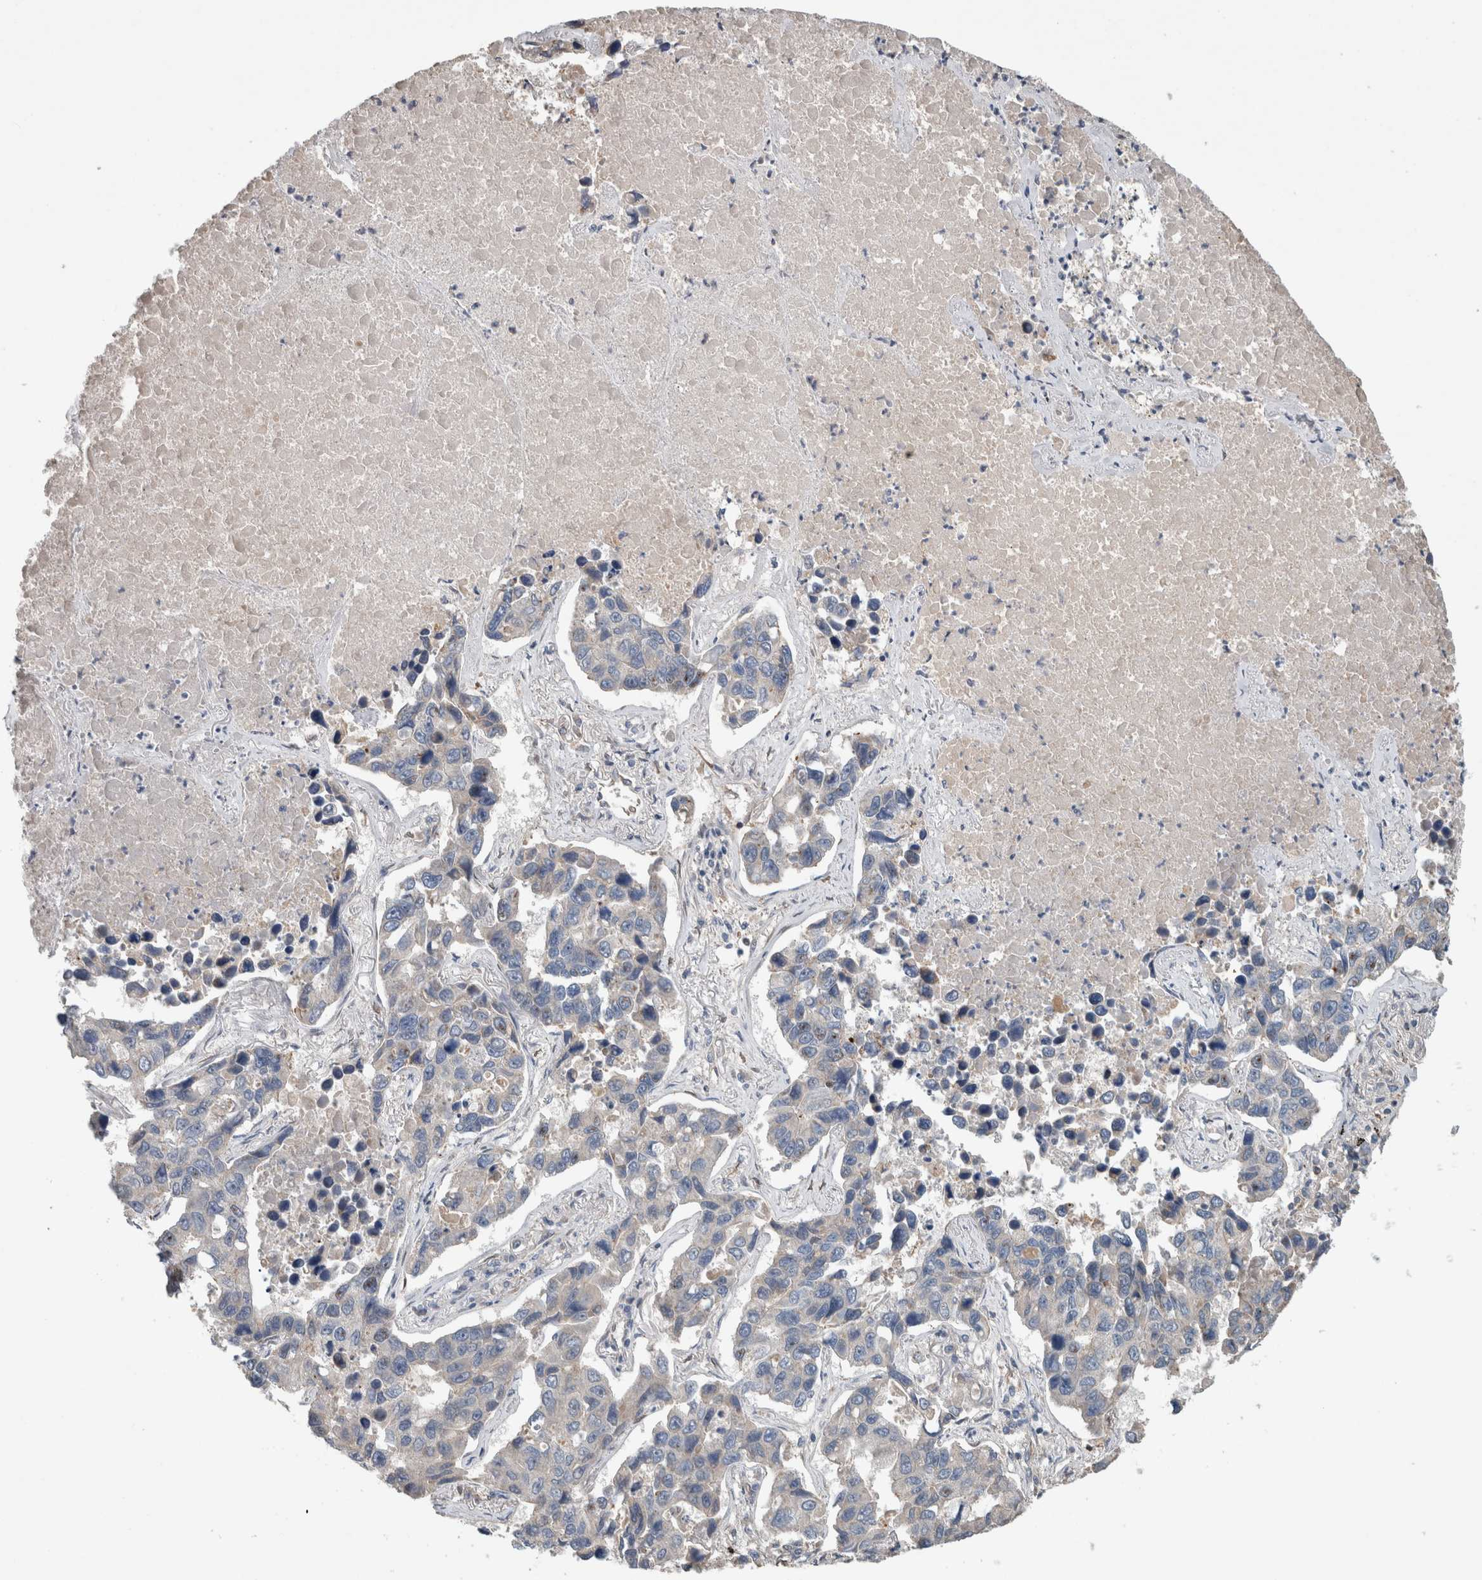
{"staining": {"intensity": "negative", "quantity": "none", "location": "none"}, "tissue": "lung cancer", "cell_type": "Tumor cells", "image_type": "cancer", "snomed": [{"axis": "morphology", "description": "Adenocarcinoma, NOS"}, {"axis": "topography", "description": "Lung"}], "caption": "Image shows no significant protein staining in tumor cells of adenocarcinoma (lung).", "gene": "TARBP1", "patient": {"sex": "male", "age": 64}}